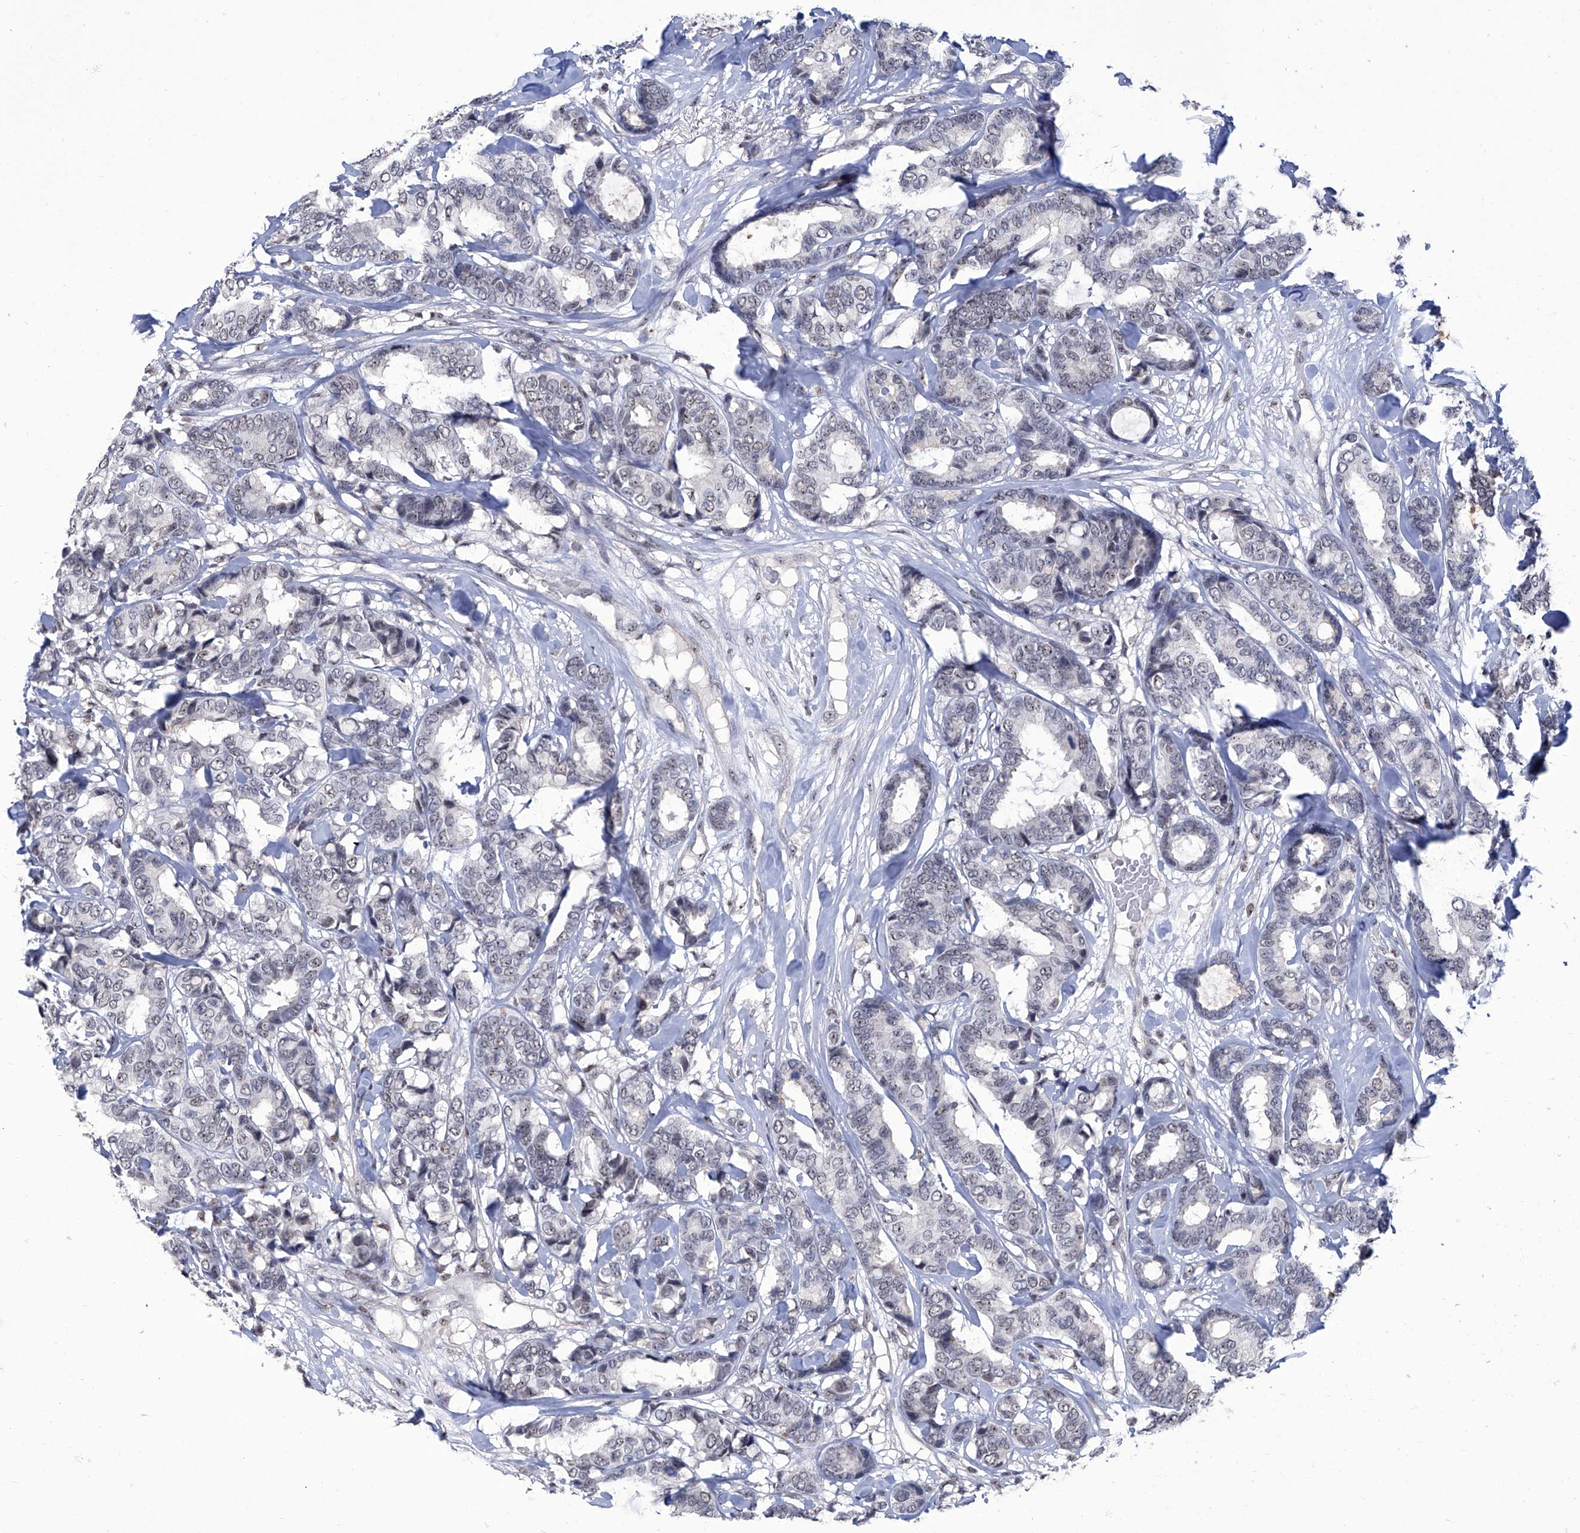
{"staining": {"intensity": "negative", "quantity": "none", "location": "none"}, "tissue": "breast cancer", "cell_type": "Tumor cells", "image_type": "cancer", "snomed": [{"axis": "morphology", "description": "Duct carcinoma"}, {"axis": "topography", "description": "Breast"}], "caption": "High power microscopy photomicrograph of an immunohistochemistry histopathology image of breast cancer (intraductal carcinoma), revealing no significant positivity in tumor cells.", "gene": "CMTR1", "patient": {"sex": "female", "age": 87}}